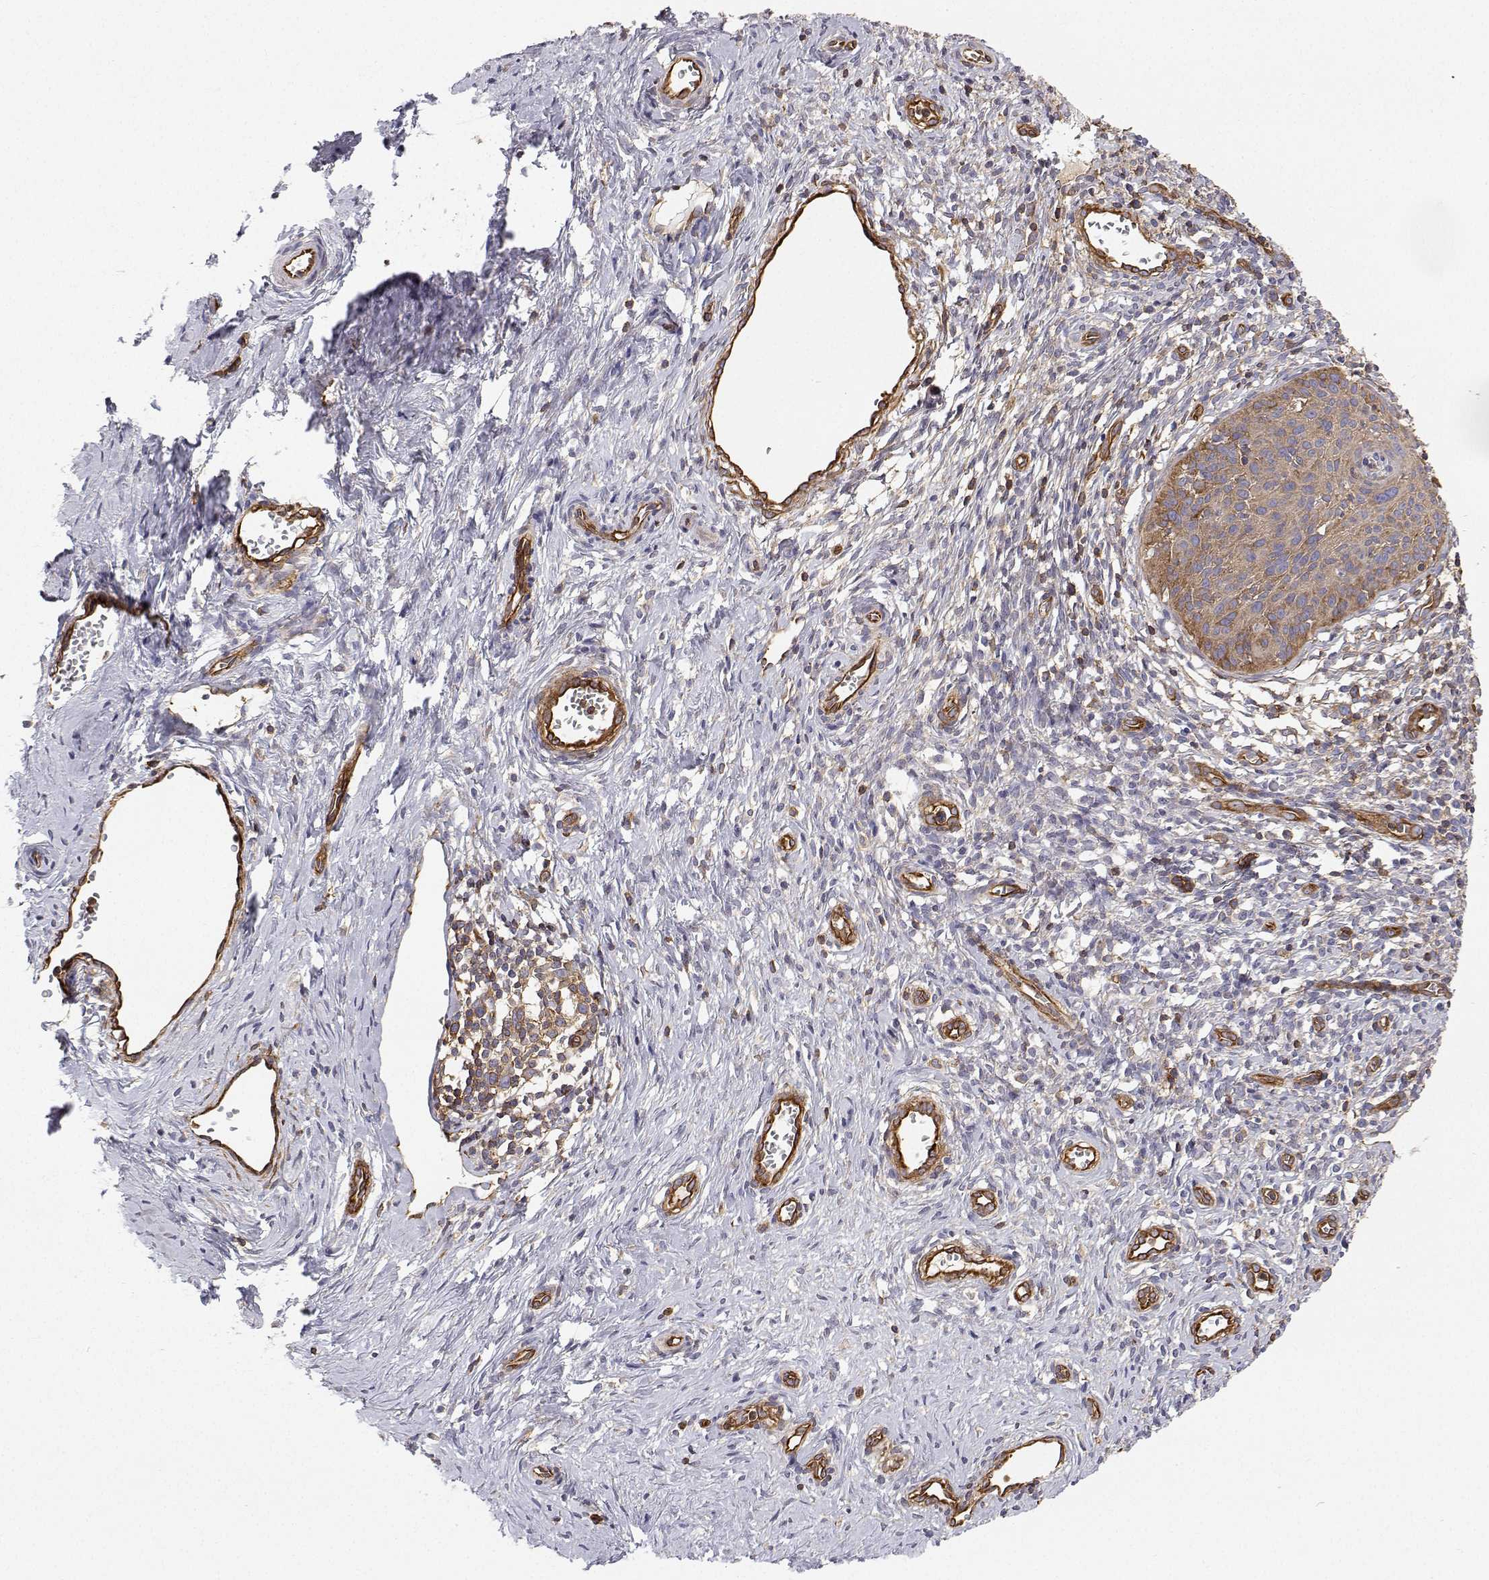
{"staining": {"intensity": "weak", "quantity": ">75%", "location": "cytoplasmic/membranous"}, "tissue": "cervical cancer", "cell_type": "Tumor cells", "image_type": "cancer", "snomed": [{"axis": "morphology", "description": "Squamous cell carcinoma, NOS"}, {"axis": "topography", "description": "Cervix"}], "caption": "Tumor cells reveal weak cytoplasmic/membranous staining in approximately >75% of cells in cervical squamous cell carcinoma.", "gene": "MYH9", "patient": {"sex": "female", "age": 52}}